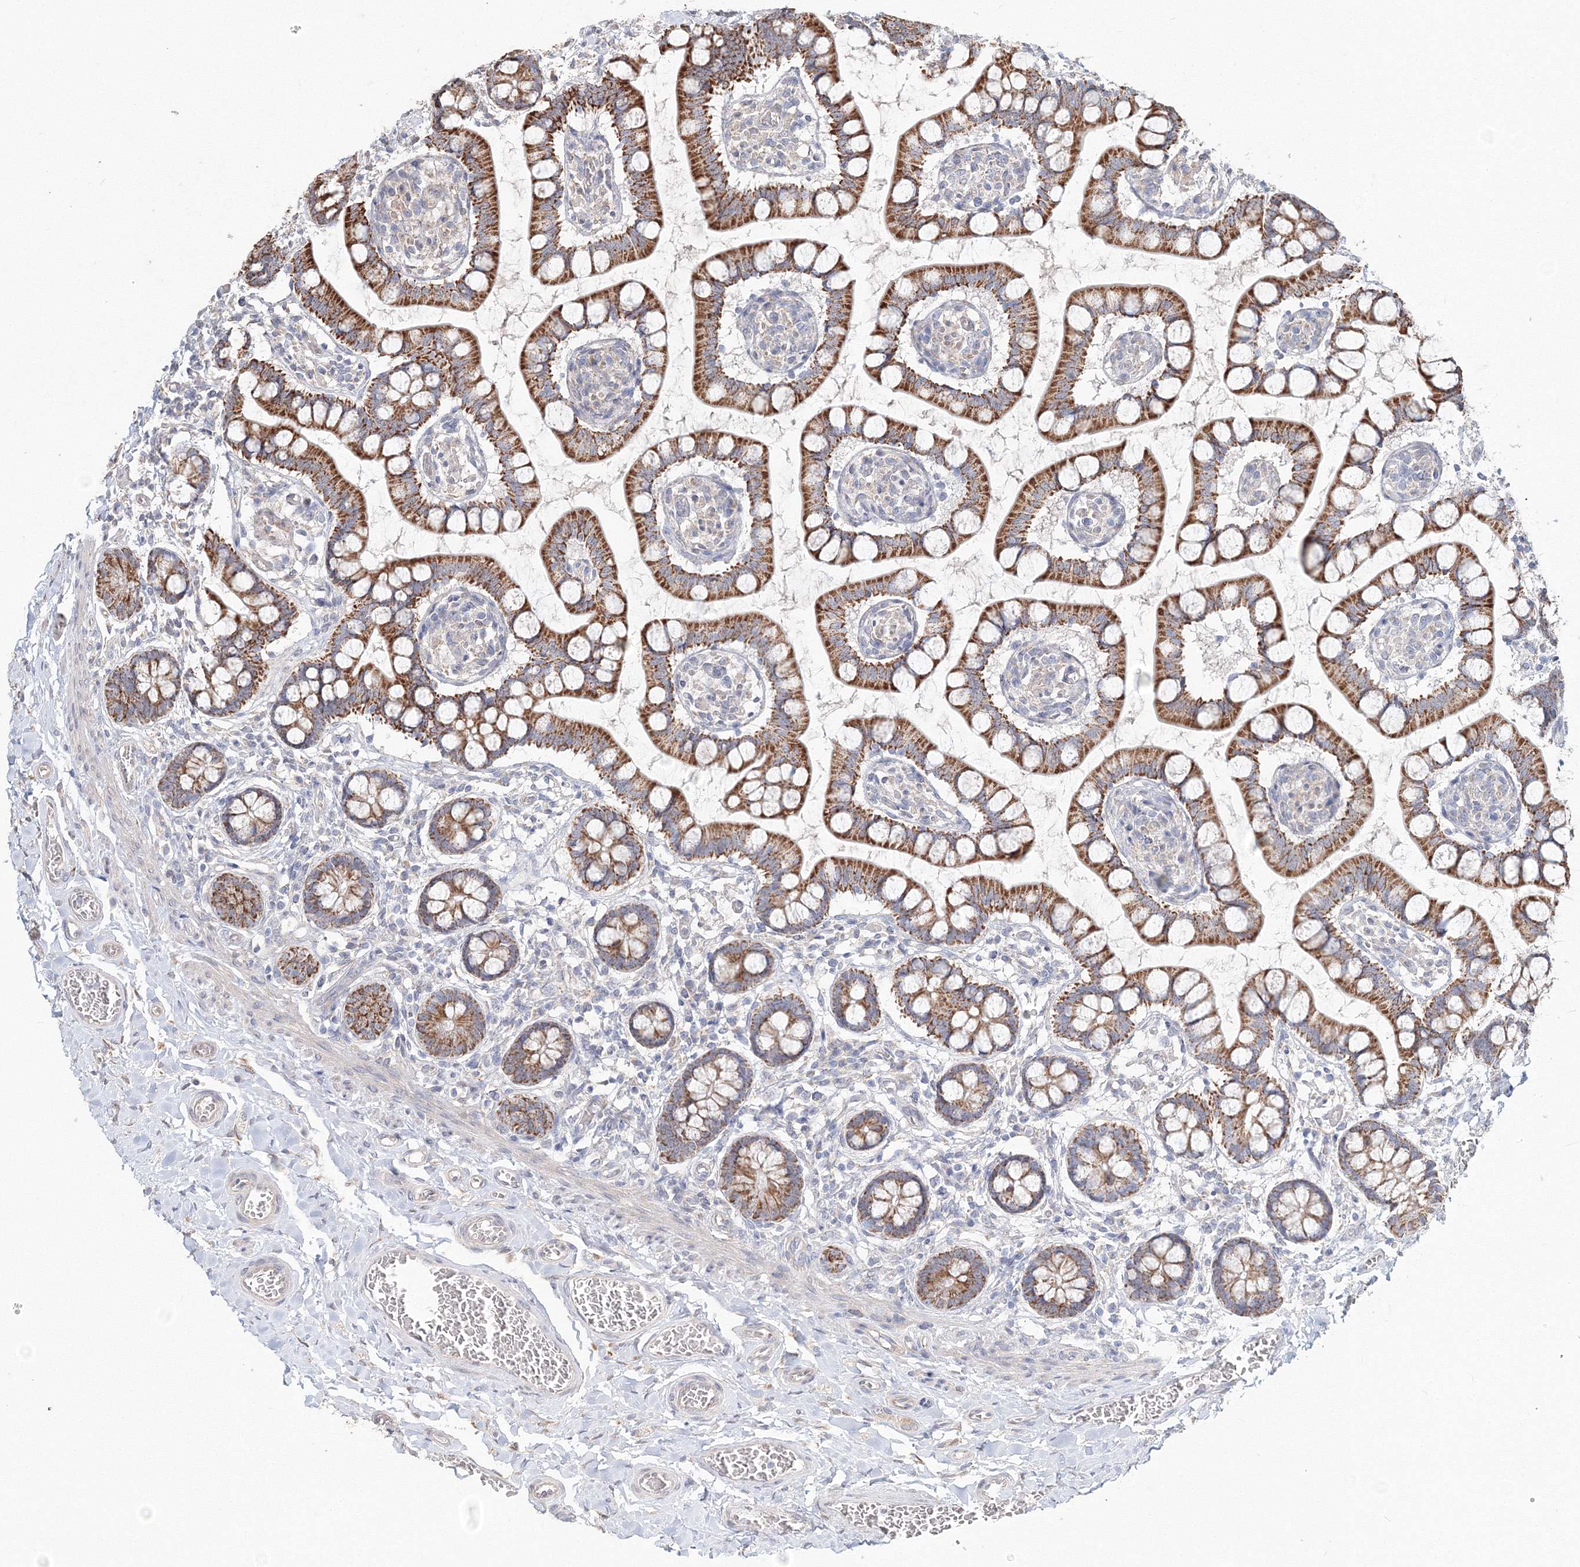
{"staining": {"intensity": "strong", "quantity": ">75%", "location": "cytoplasmic/membranous"}, "tissue": "small intestine", "cell_type": "Glandular cells", "image_type": "normal", "snomed": [{"axis": "morphology", "description": "Normal tissue, NOS"}, {"axis": "topography", "description": "Small intestine"}], "caption": "Human small intestine stained with a brown dye exhibits strong cytoplasmic/membranous positive expression in approximately >75% of glandular cells.", "gene": "DHRS12", "patient": {"sex": "male", "age": 52}}